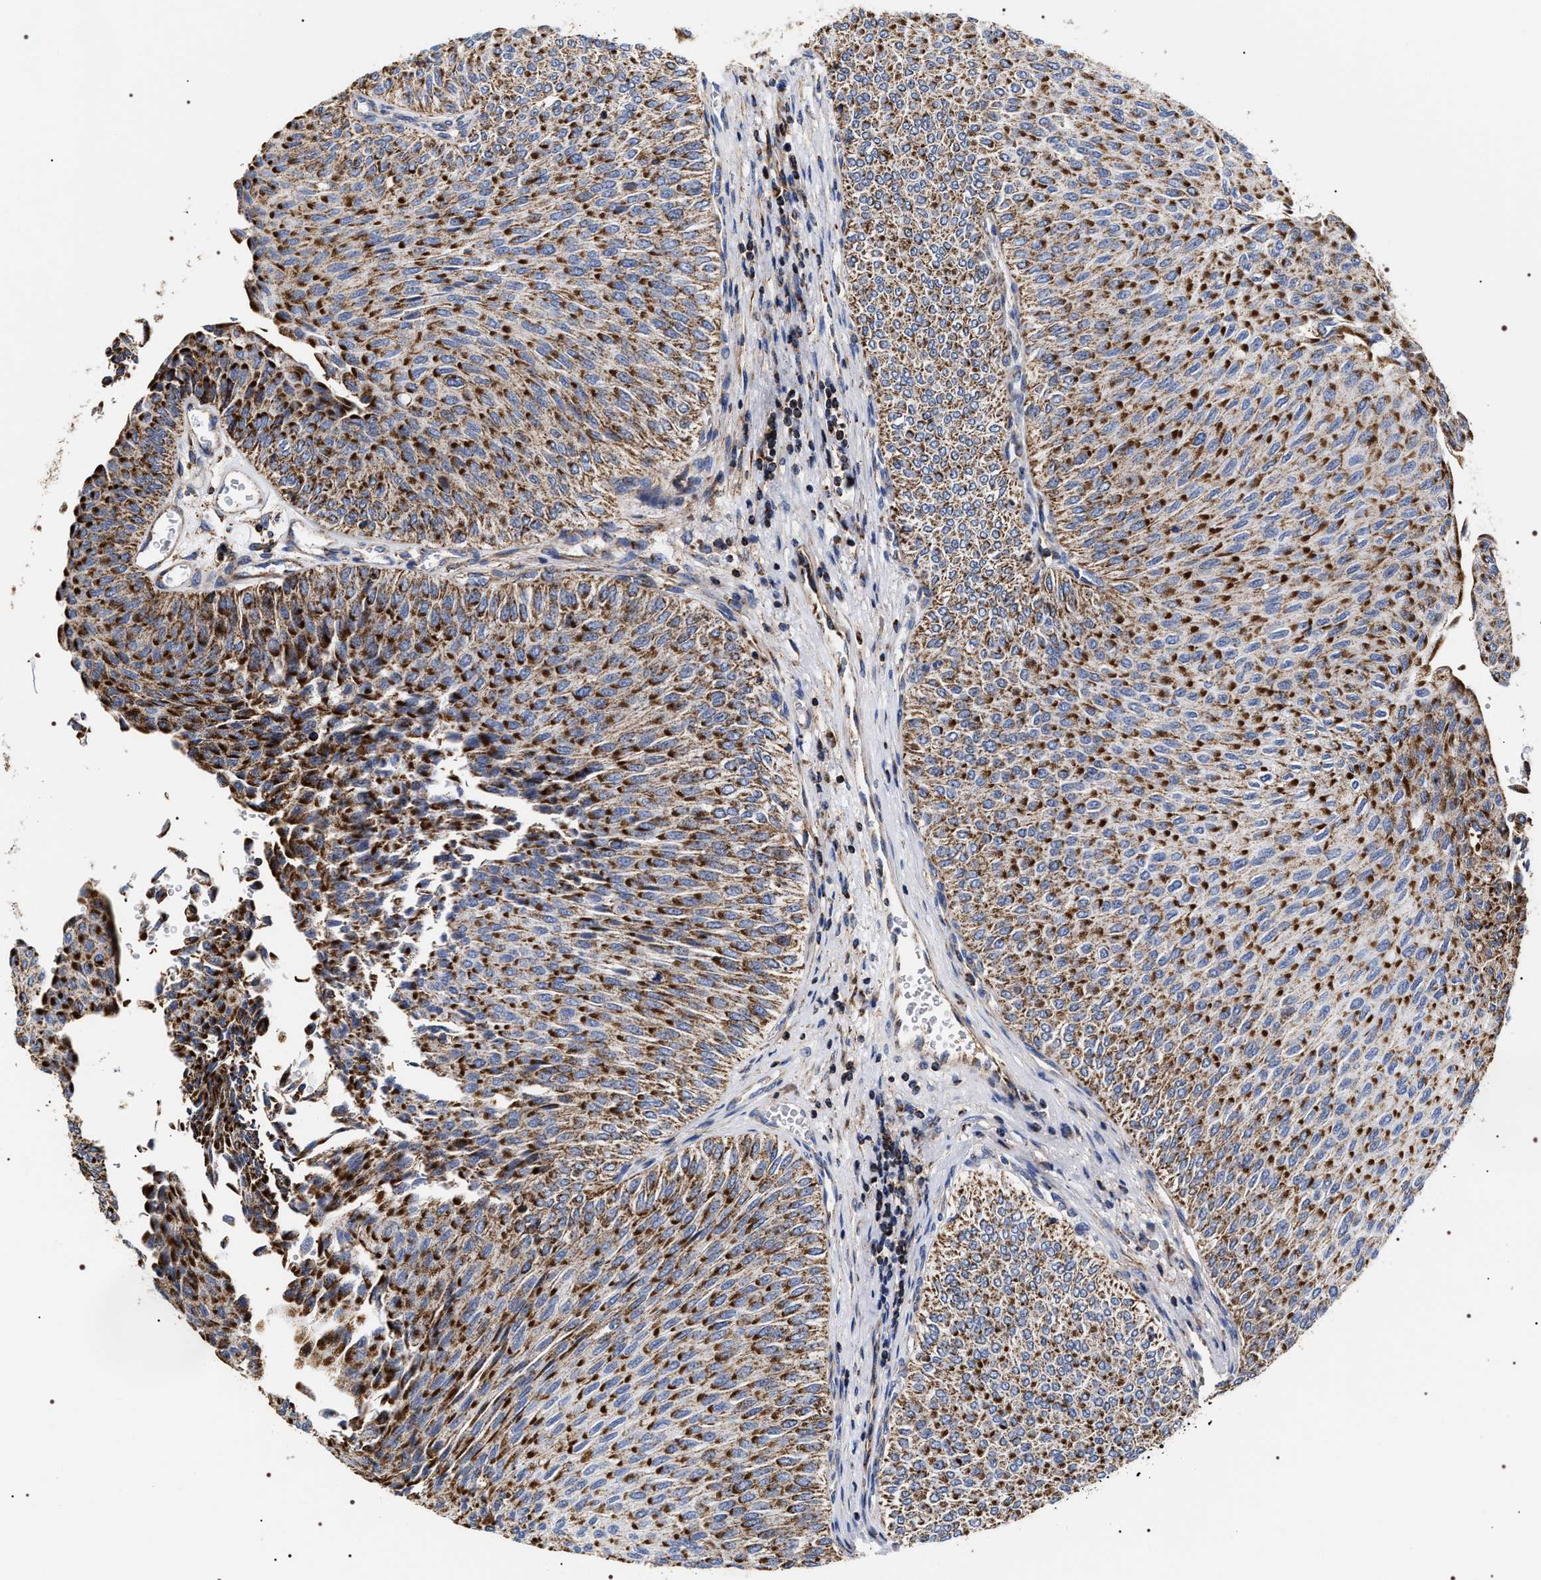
{"staining": {"intensity": "strong", "quantity": ">75%", "location": "cytoplasmic/membranous"}, "tissue": "urothelial cancer", "cell_type": "Tumor cells", "image_type": "cancer", "snomed": [{"axis": "morphology", "description": "Urothelial carcinoma, Low grade"}, {"axis": "topography", "description": "Urinary bladder"}], "caption": "Immunohistochemistry (IHC) histopathology image of human urothelial carcinoma (low-grade) stained for a protein (brown), which reveals high levels of strong cytoplasmic/membranous staining in approximately >75% of tumor cells.", "gene": "COG5", "patient": {"sex": "male", "age": 78}}